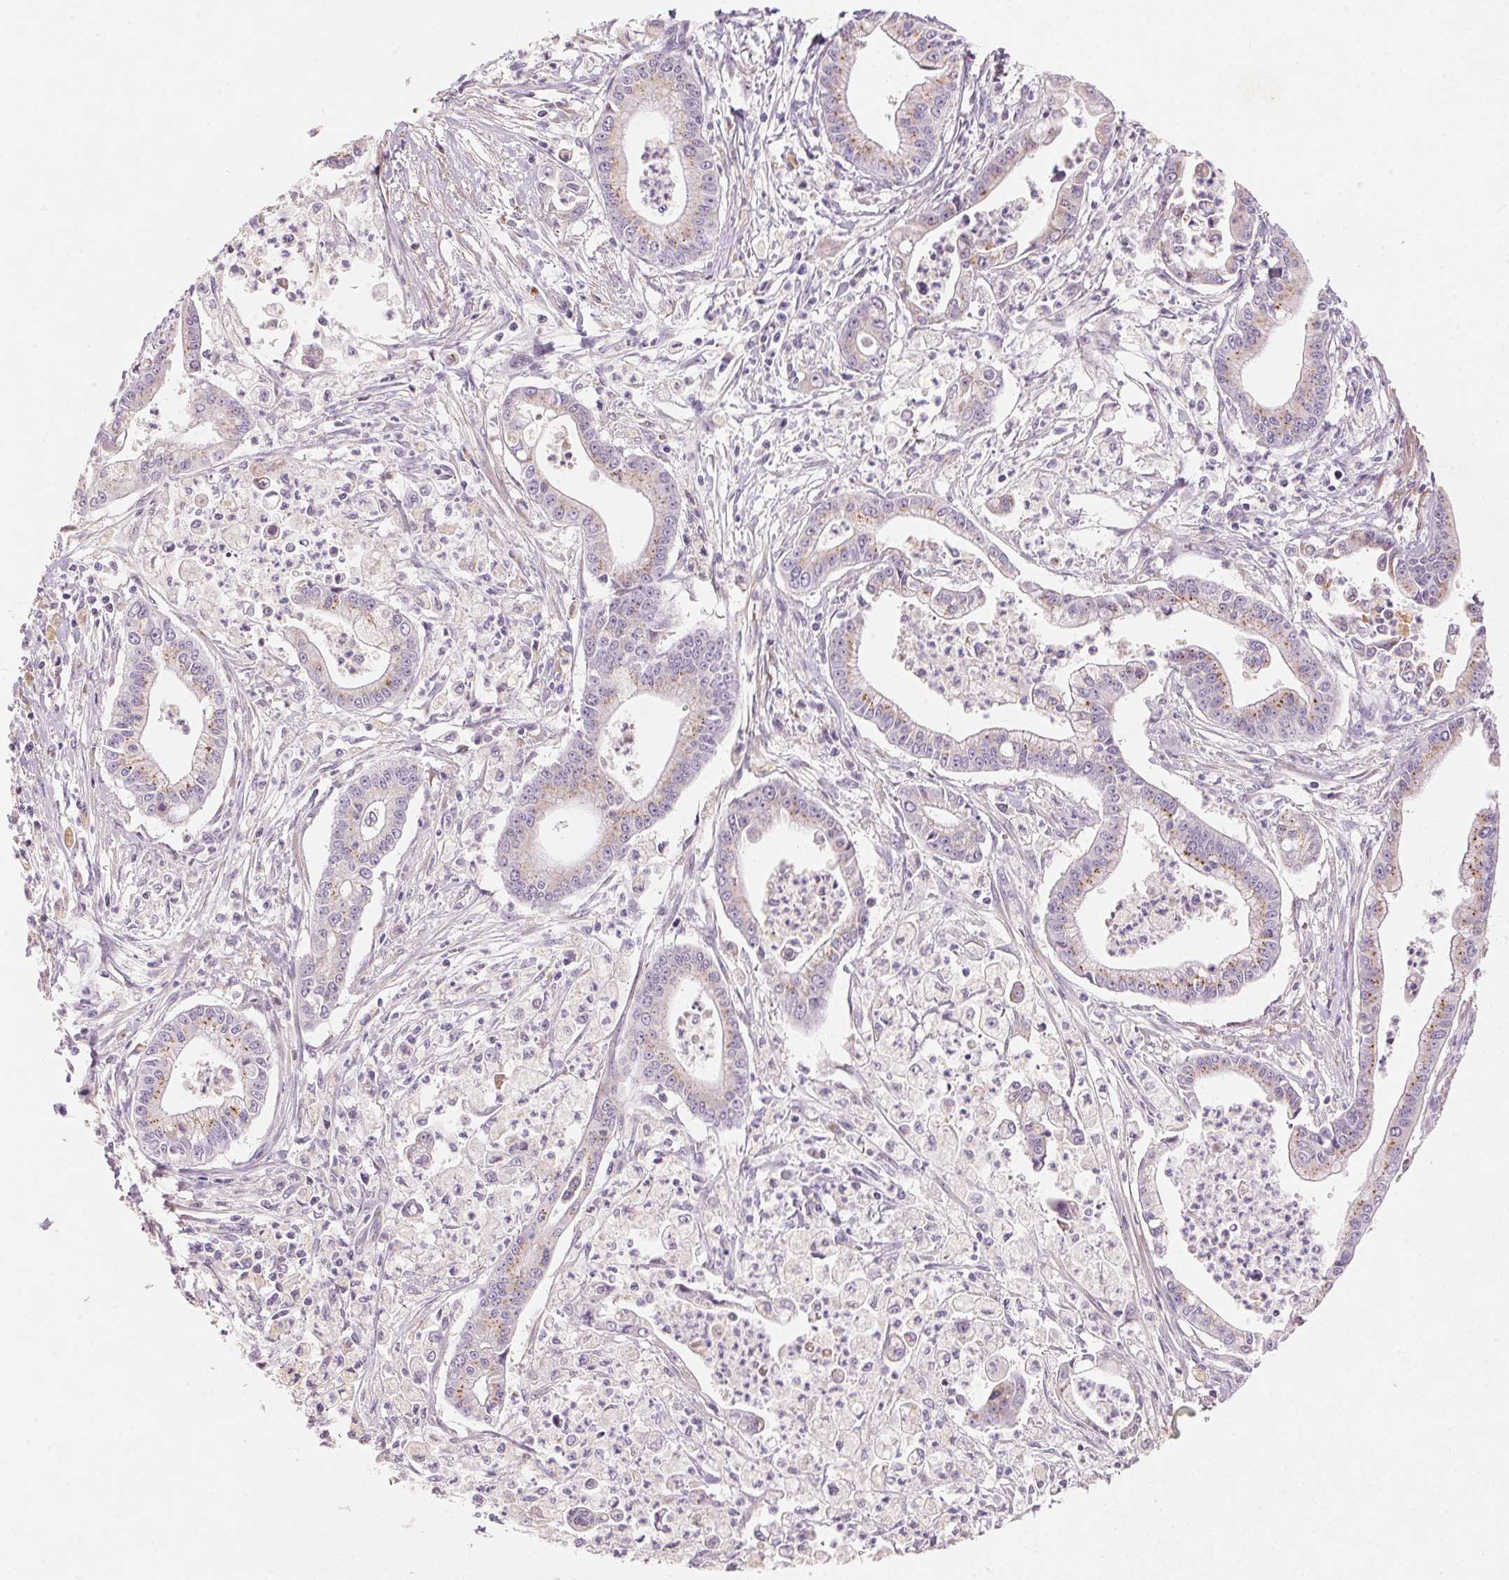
{"staining": {"intensity": "weak", "quantity": "25%-75%", "location": "cytoplasmic/membranous"}, "tissue": "pancreatic cancer", "cell_type": "Tumor cells", "image_type": "cancer", "snomed": [{"axis": "morphology", "description": "Adenocarcinoma, NOS"}, {"axis": "topography", "description": "Pancreas"}], "caption": "Weak cytoplasmic/membranous positivity is present in about 25%-75% of tumor cells in pancreatic cancer (adenocarcinoma).", "gene": "DRAM2", "patient": {"sex": "female", "age": 65}}